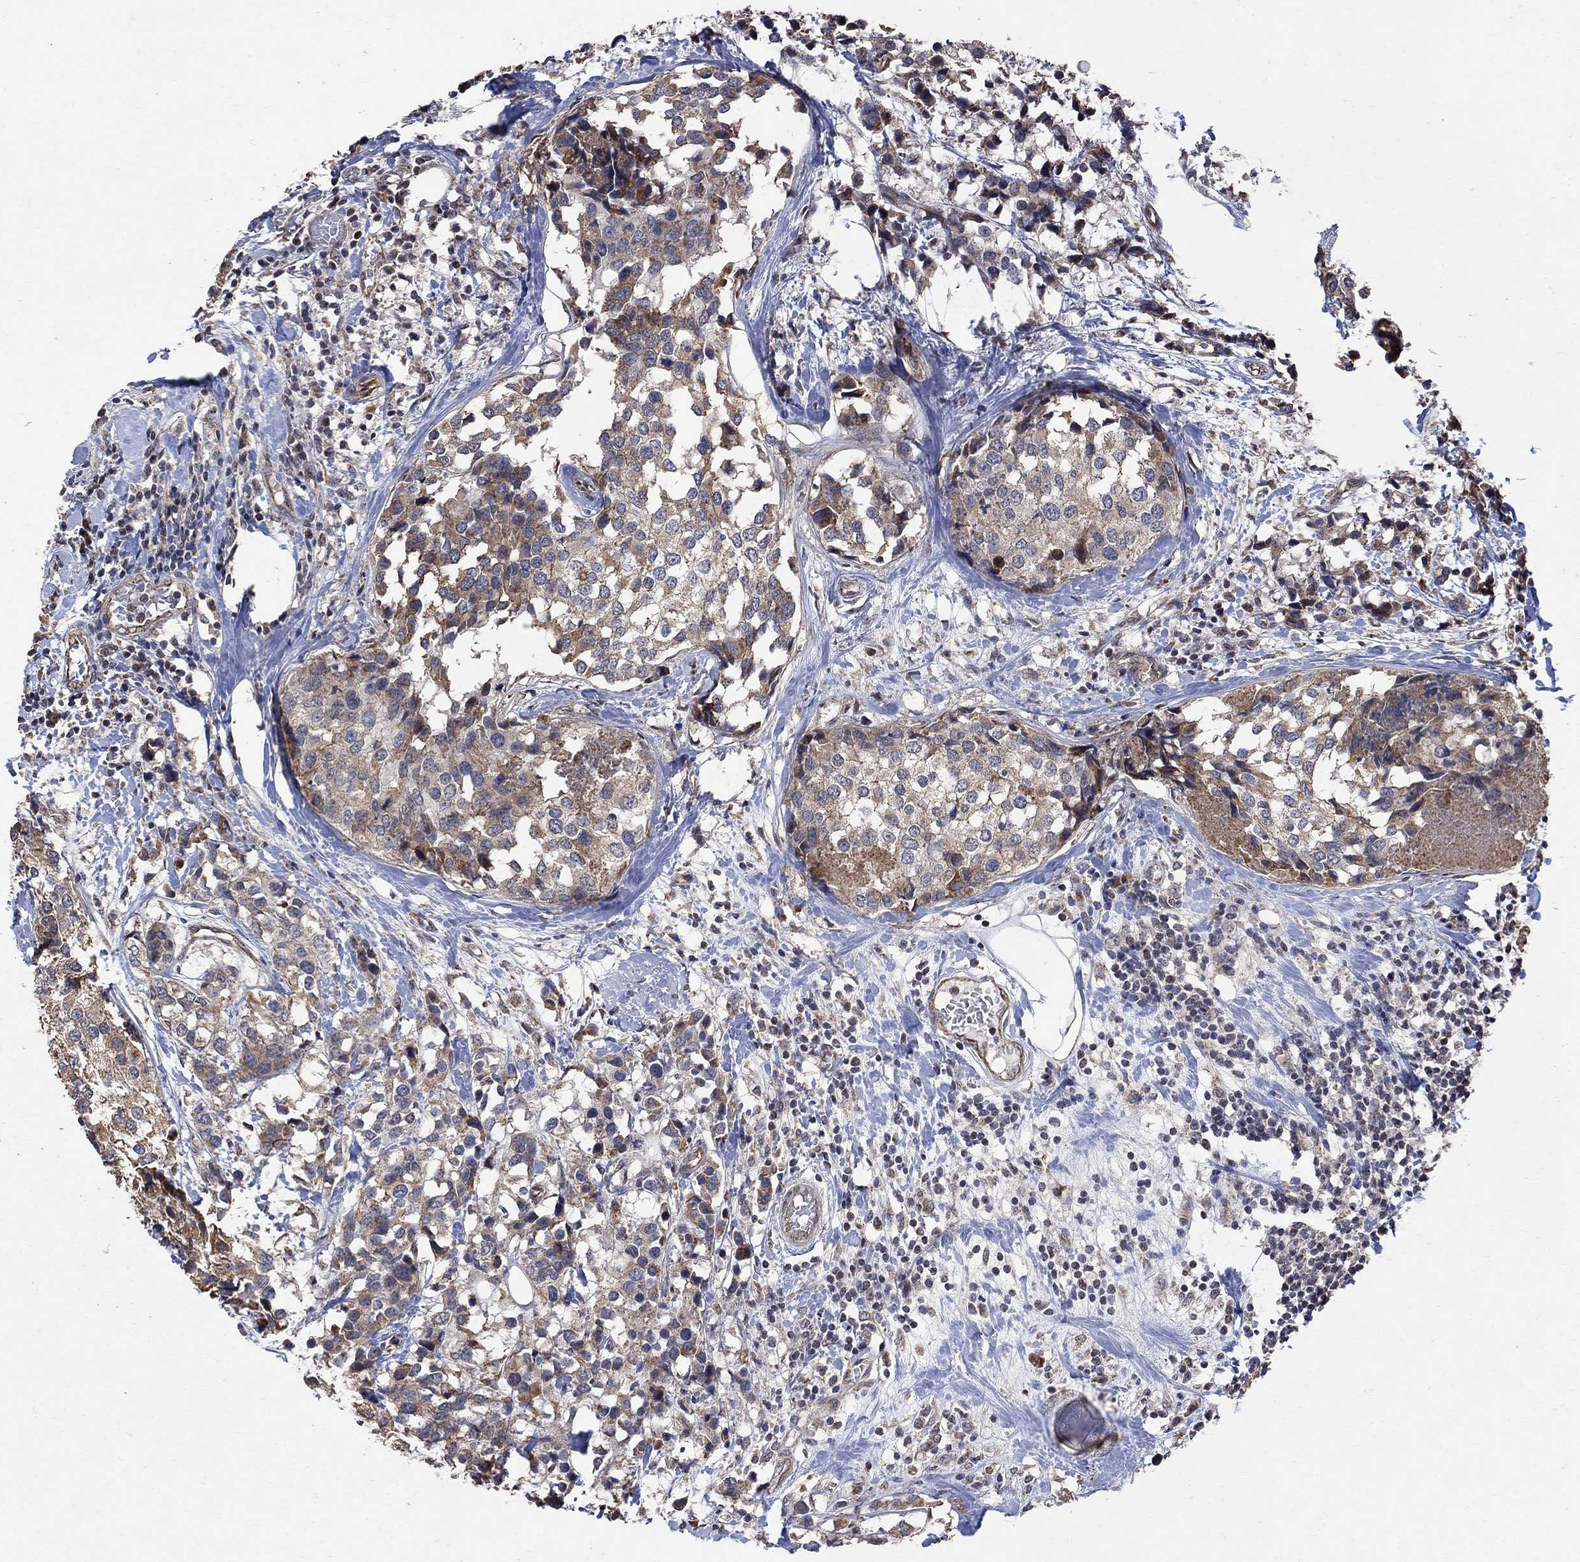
{"staining": {"intensity": "moderate", "quantity": "25%-75%", "location": "cytoplasmic/membranous"}, "tissue": "breast cancer", "cell_type": "Tumor cells", "image_type": "cancer", "snomed": [{"axis": "morphology", "description": "Lobular carcinoma"}, {"axis": "topography", "description": "Breast"}], "caption": "Immunohistochemical staining of breast lobular carcinoma reveals moderate cytoplasmic/membranous protein positivity in approximately 25%-75% of tumor cells.", "gene": "ANKRA2", "patient": {"sex": "female", "age": 59}}